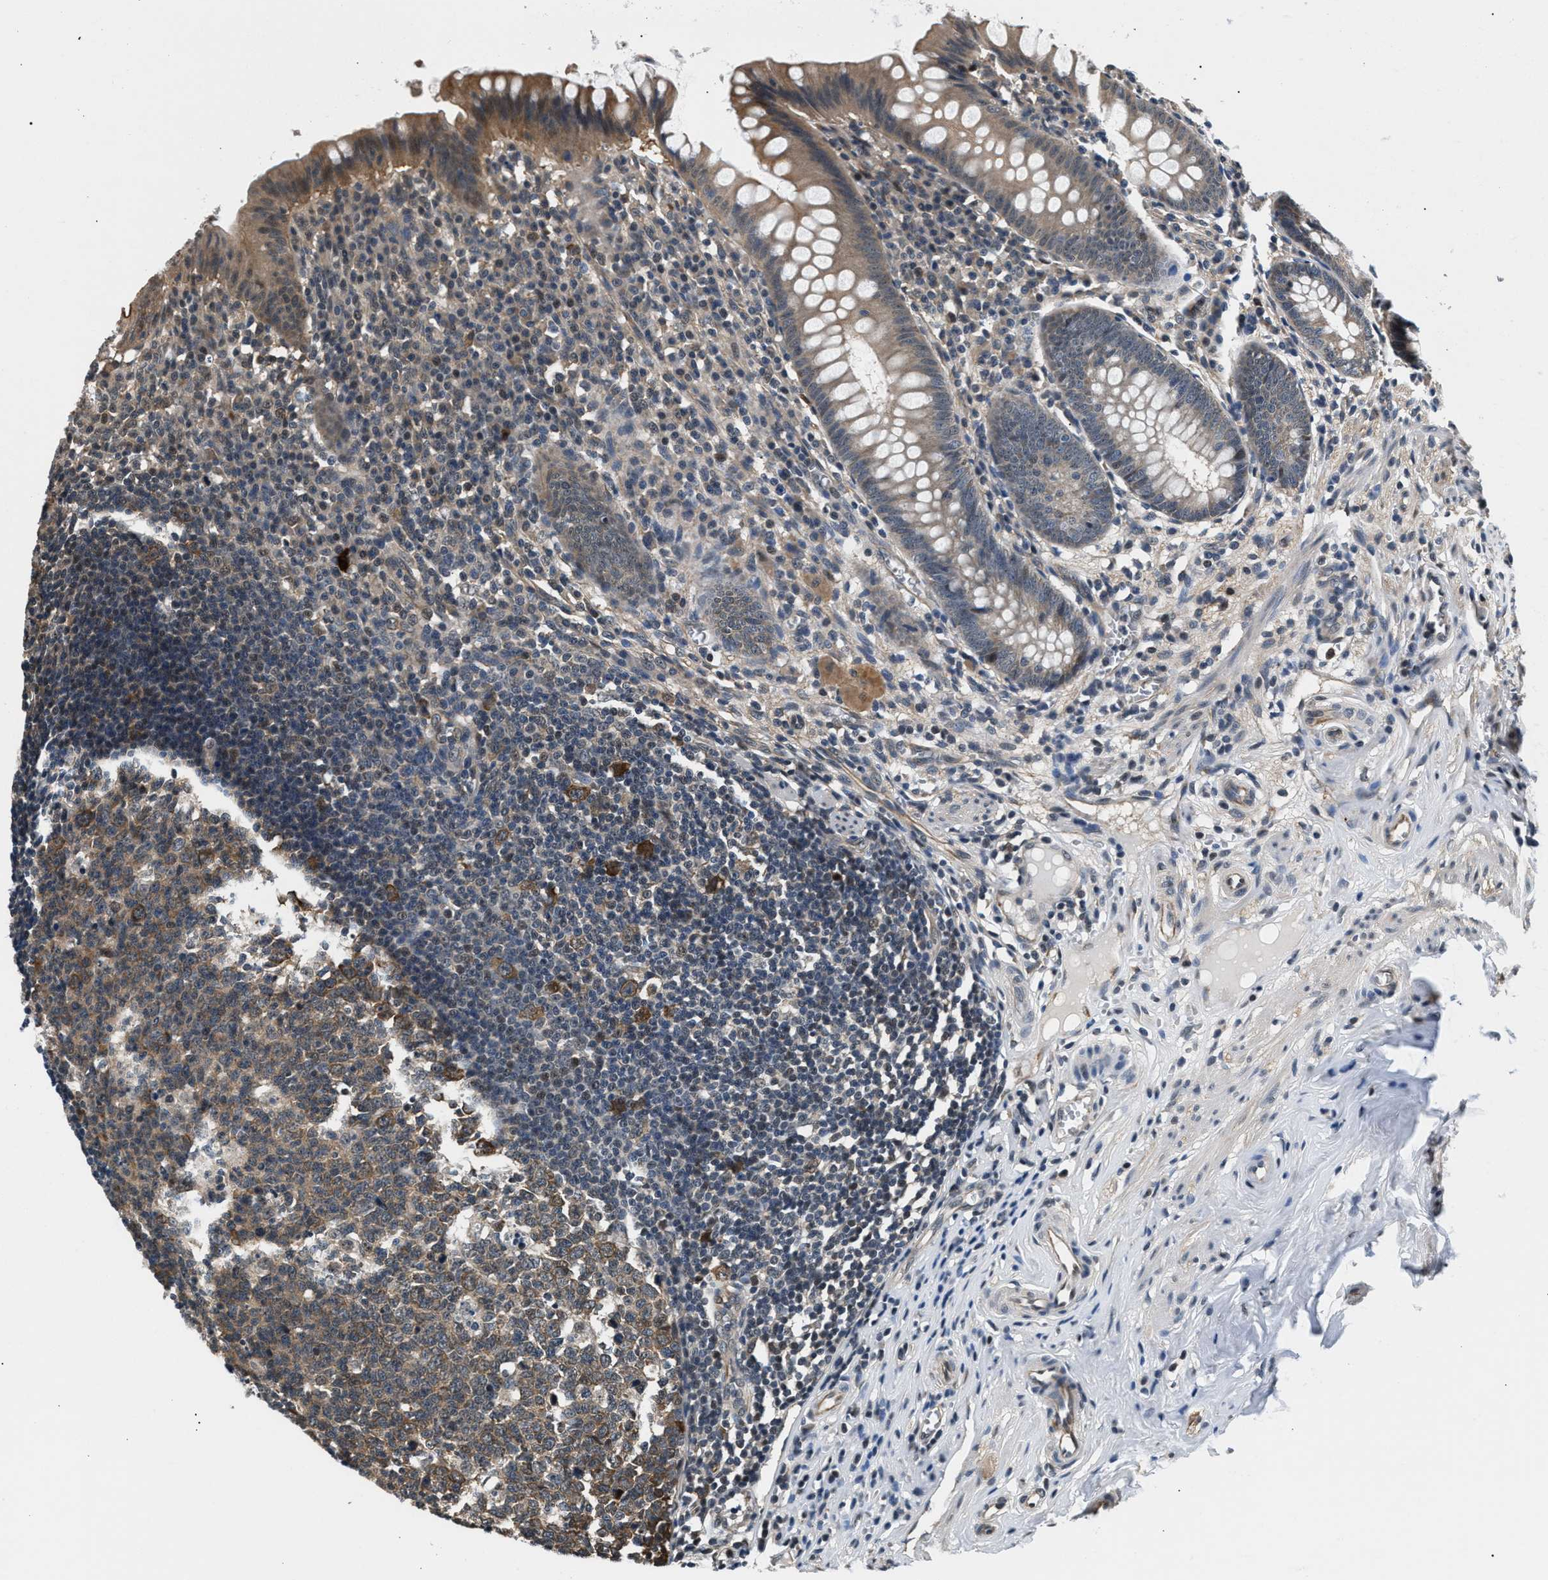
{"staining": {"intensity": "weak", "quantity": ">75%", "location": "cytoplasmic/membranous"}, "tissue": "appendix", "cell_type": "Glandular cells", "image_type": "normal", "snomed": [{"axis": "morphology", "description": "Normal tissue, NOS"}, {"axis": "topography", "description": "Appendix"}], "caption": "Immunohistochemical staining of benign human appendix shows low levels of weak cytoplasmic/membranous staining in approximately >75% of glandular cells.", "gene": "RBM33", "patient": {"sex": "male", "age": 56}}